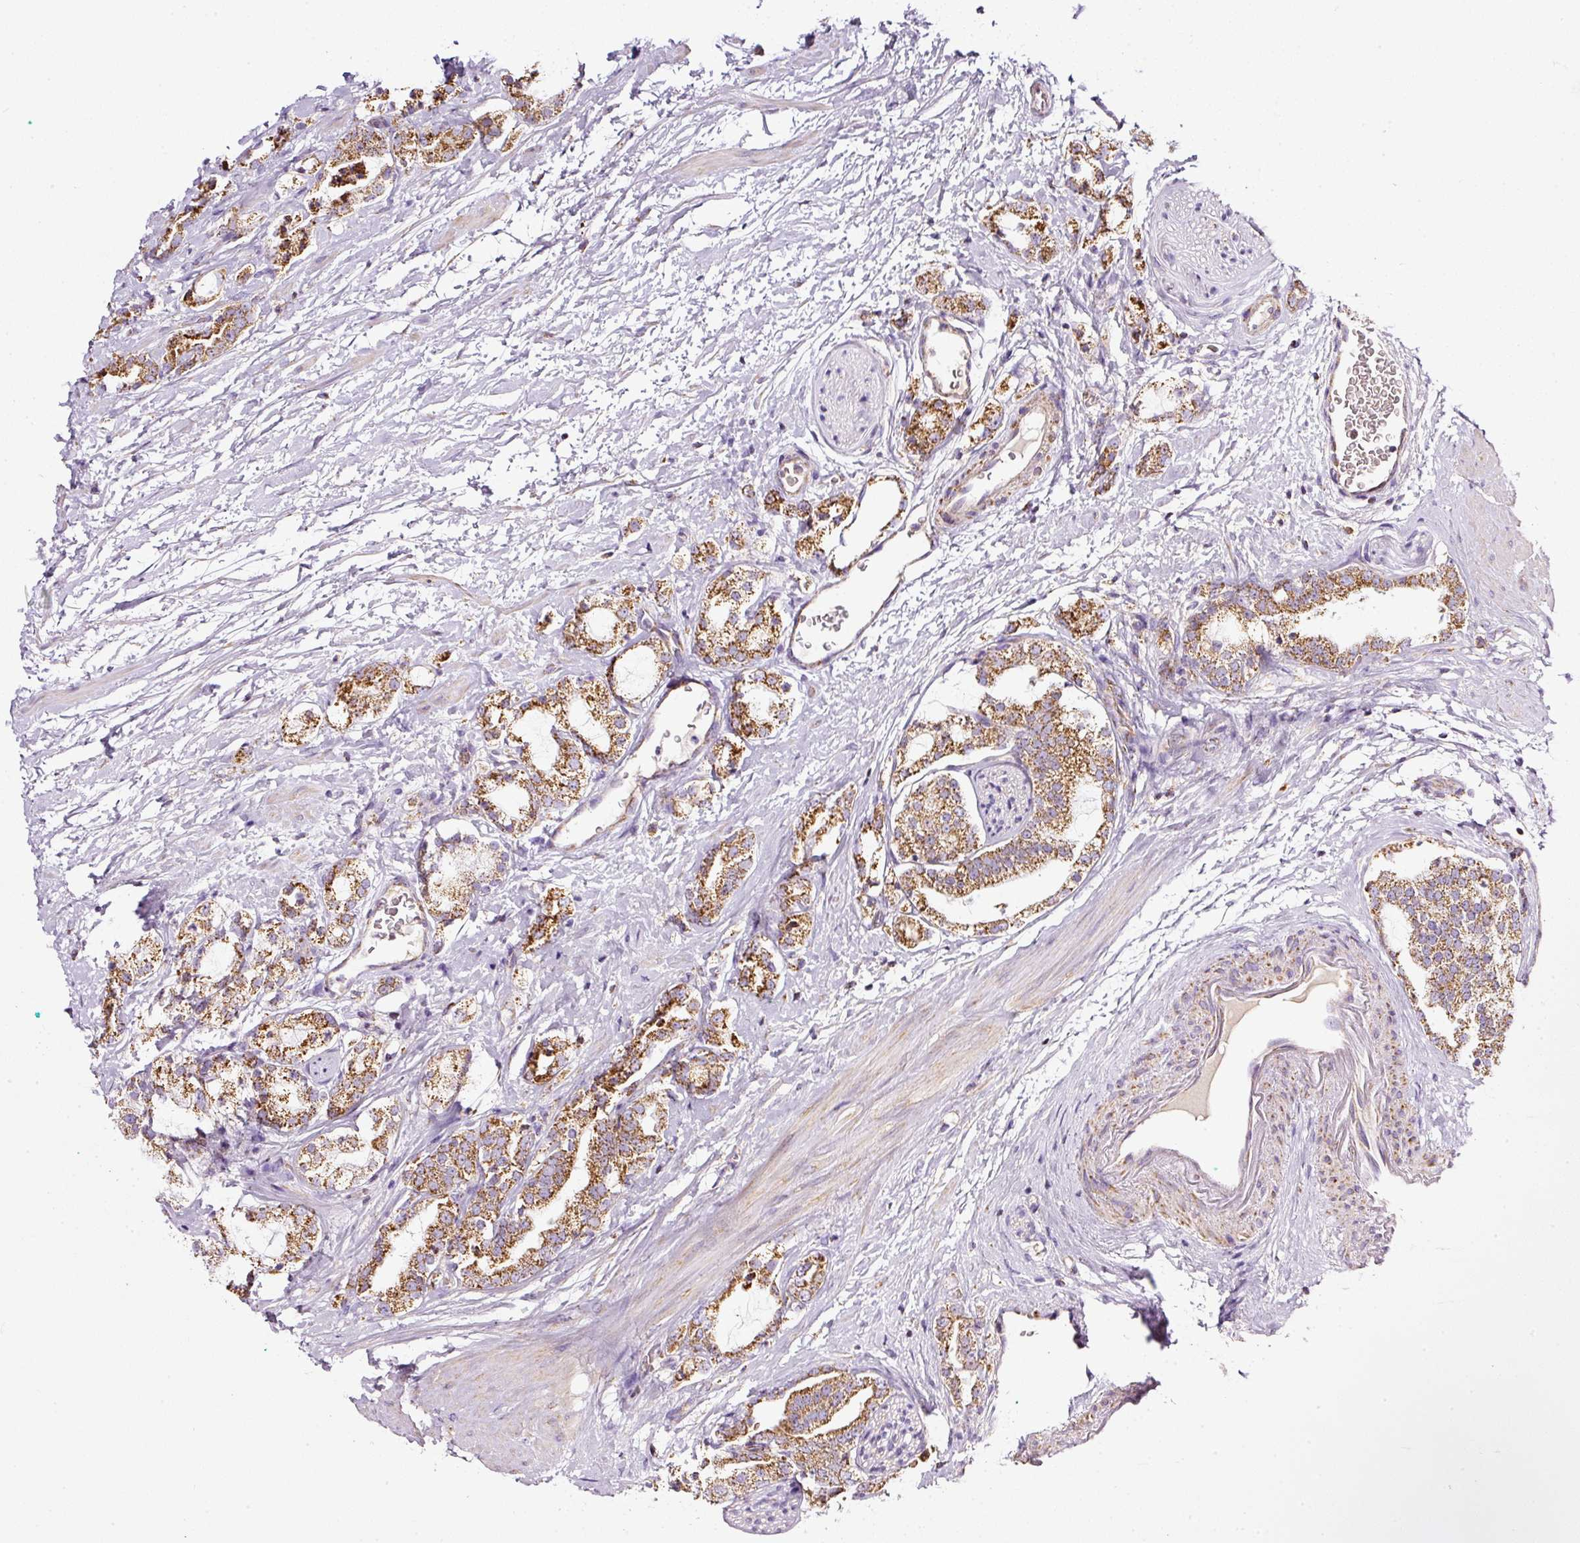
{"staining": {"intensity": "moderate", "quantity": ">75%", "location": "cytoplasmic/membranous"}, "tissue": "prostate cancer", "cell_type": "Tumor cells", "image_type": "cancer", "snomed": [{"axis": "morphology", "description": "Adenocarcinoma, High grade"}, {"axis": "topography", "description": "Prostate"}], "caption": "DAB immunohistochemical staining of human prostate high-grade adenocarcinoma exhibits moderate cytoplasmic/membranous protein staining in about >75% of tumor cells.", "gene": "SDHA", "patient": {"sex": "male", "age": 64}}